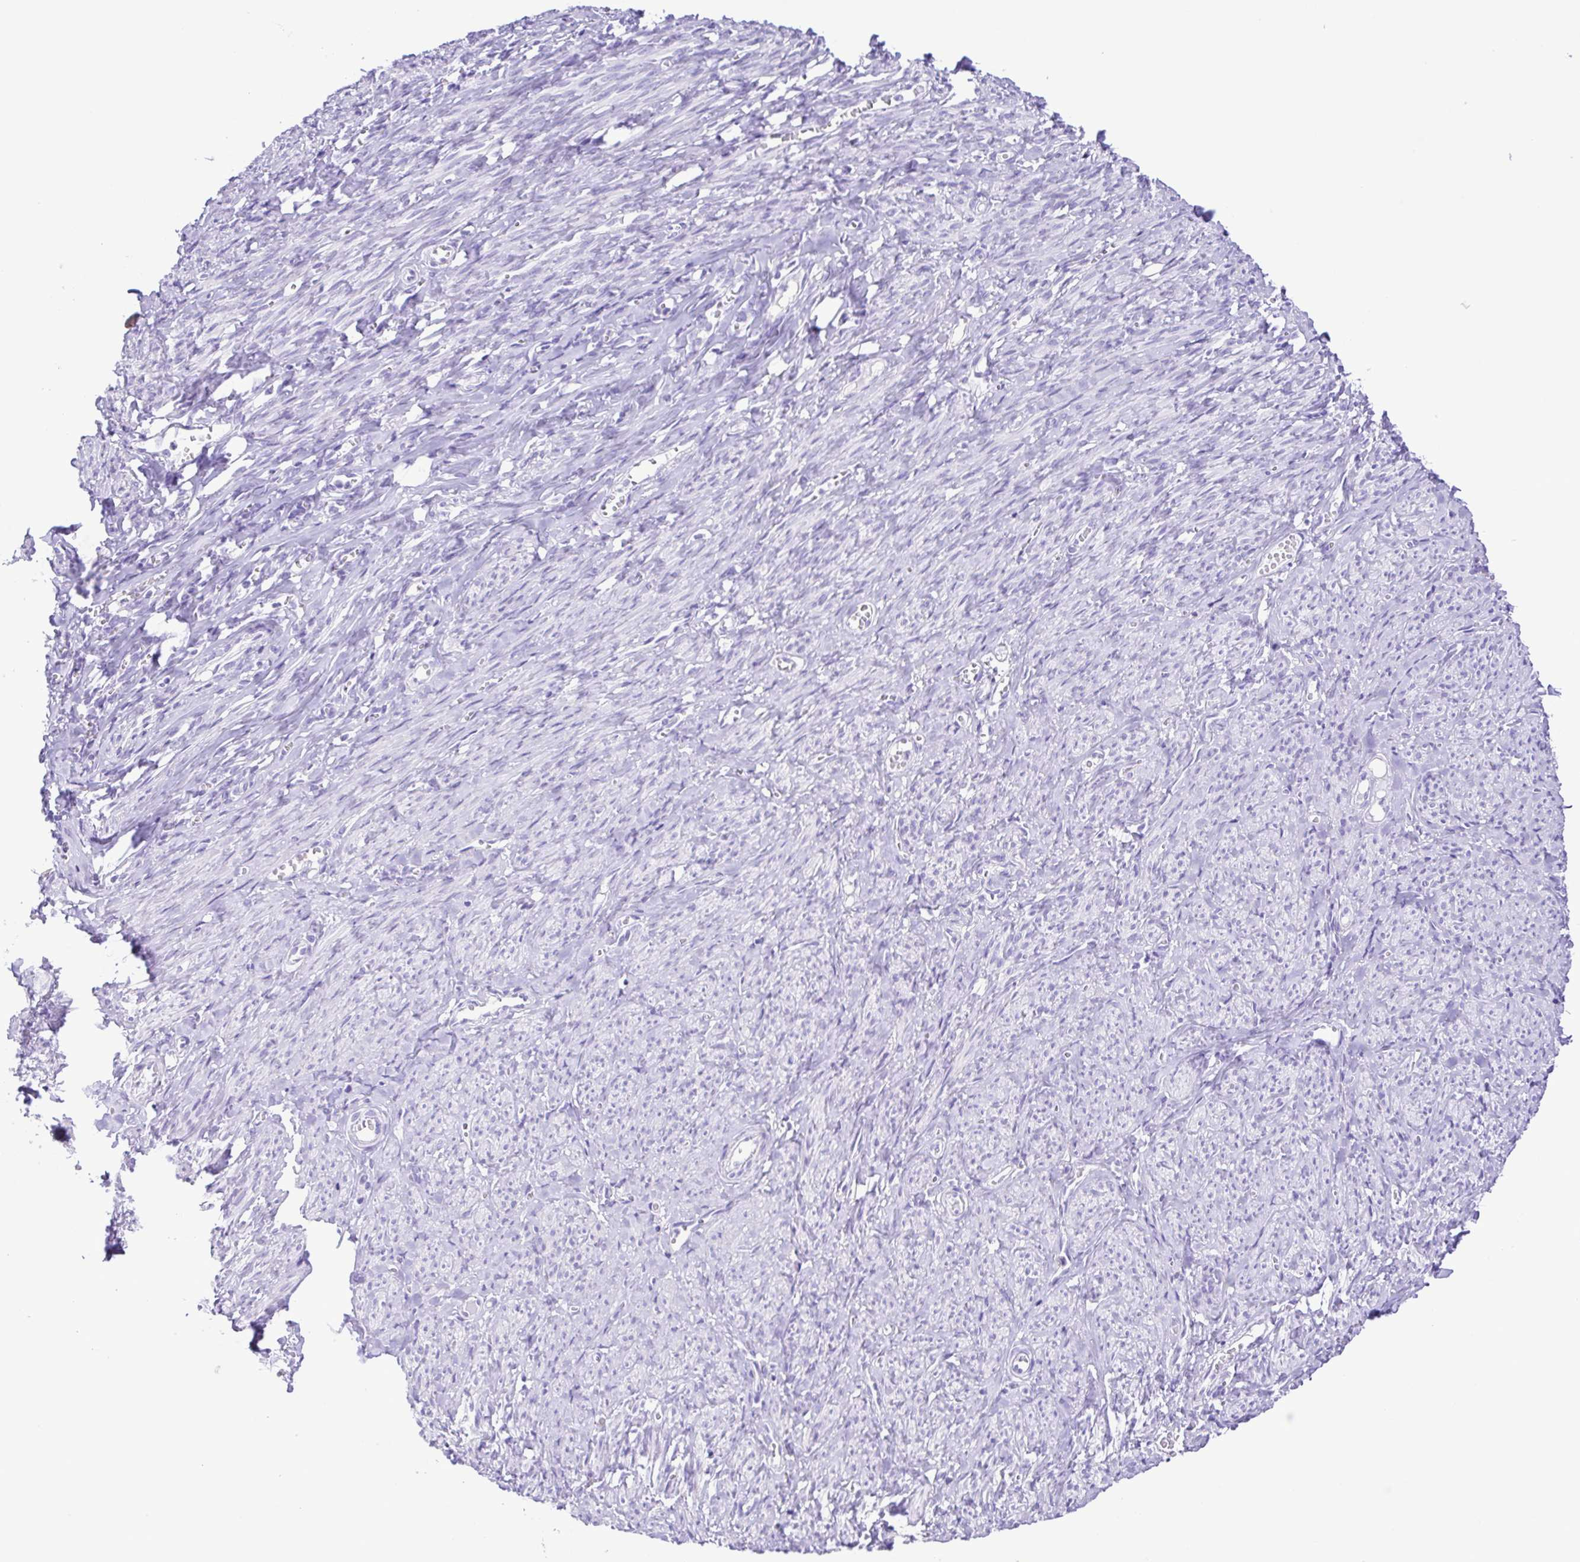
{"staining": {"intensity": "negative", "quantity": "none", "location": "none"}, "tissue": "smooth muscle", "cell_type": "Smooth muscle cells", "image_type": "normal", "snomed": [{"axis": "morphology", "description": "Normal tissue, NOS"}, {"axis": "topography", "description": "Smooth muscle"}], "caption": "Histopathology image shows no significant protein expression in smooth muscle cells of benign smooth muscle.", "gene": "CASP14", "patient": {"sex": "female", "age": 65}}